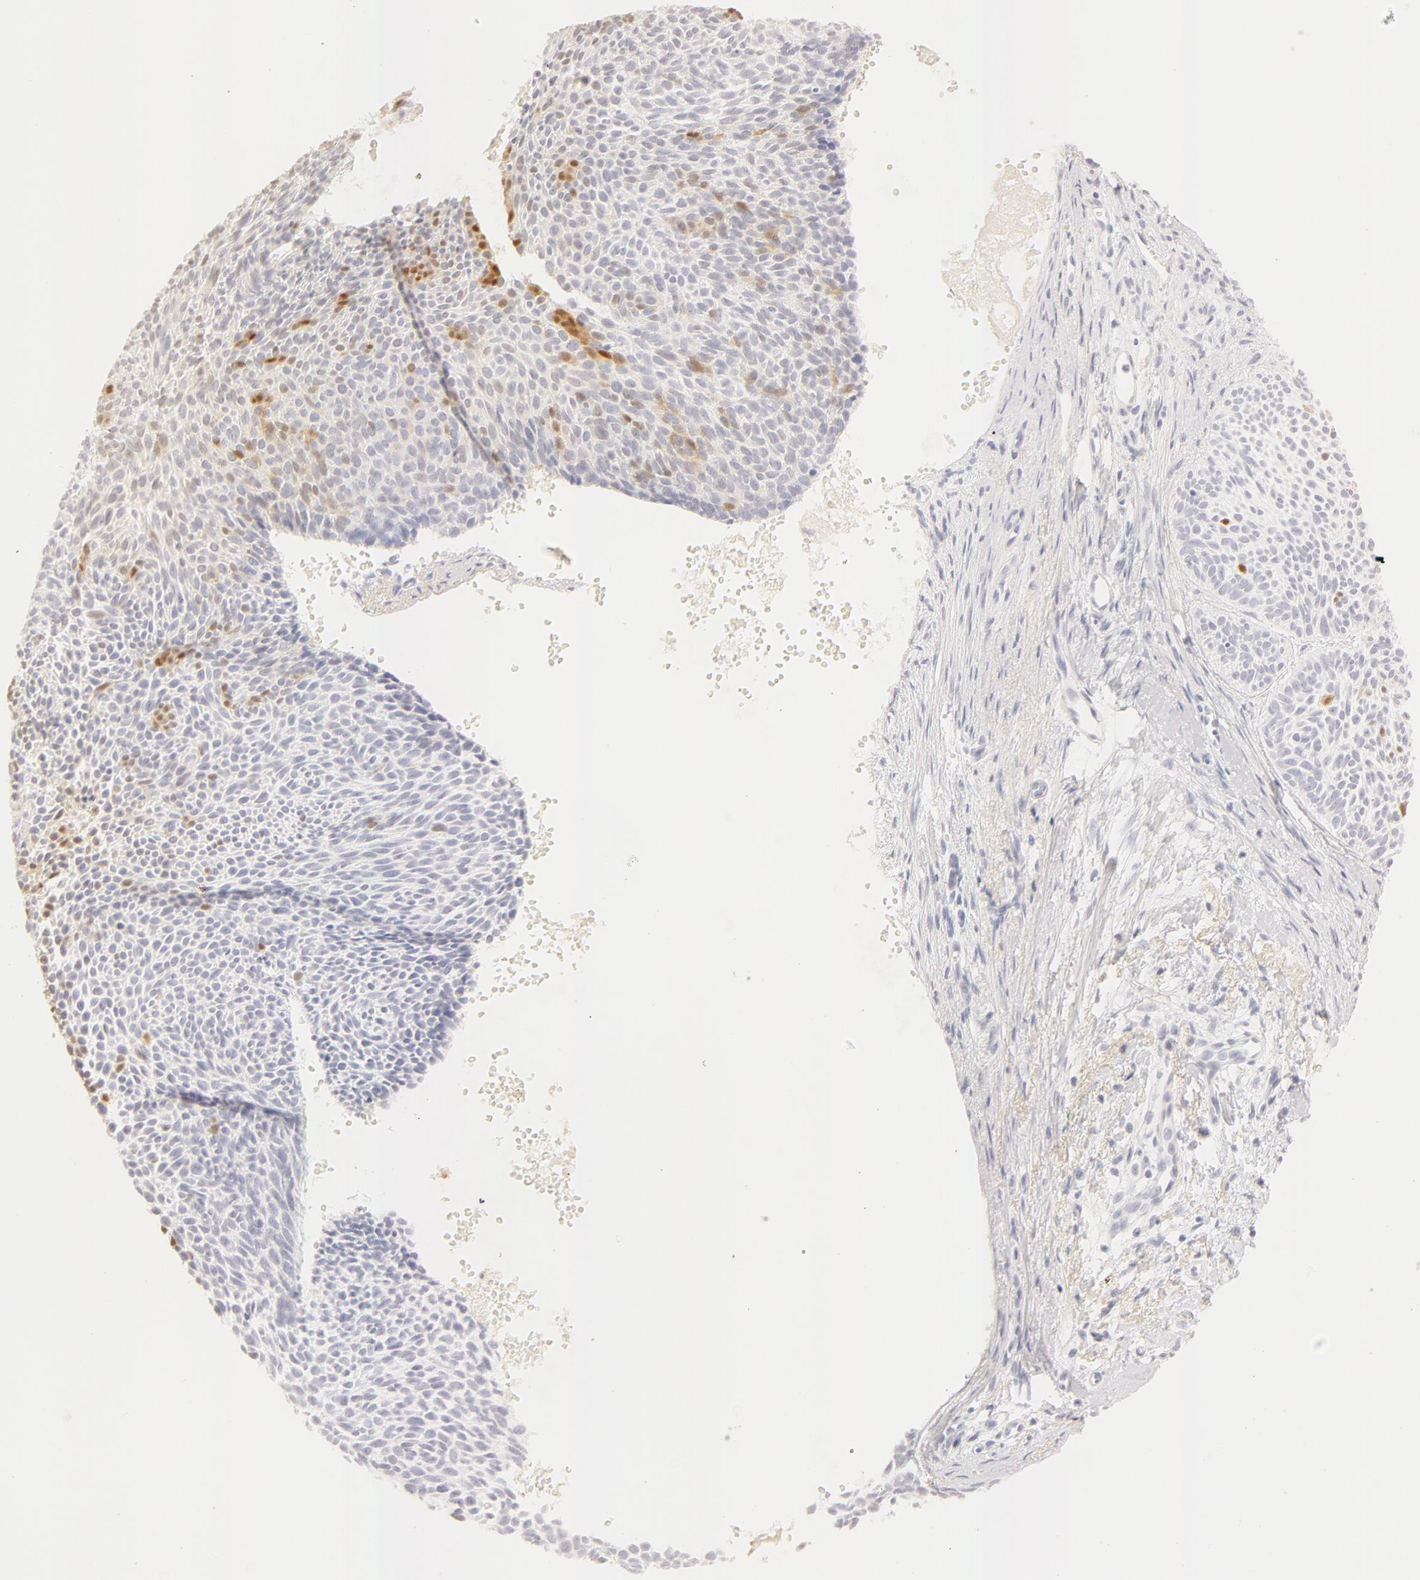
{"staining": {"intensity": "weak", "quantity": "<25%", "location": "cytoplasmic/membranous,nuclear"}, "tissue": "skin cancer", "cell_type": "Tumor cells", "image_type": "cancer", "snomed": [{"axis": "morphology", "description": "Basal cell carcinoma"}, {"axis": "topography", "description": "Skin"}], "caption": "A photomicrograph of skin cancer stained for a protein exhibits no brown staining in tumor cells.", "gene": "LGALS7B", "patient": {"sex": "male", "age": 84}}